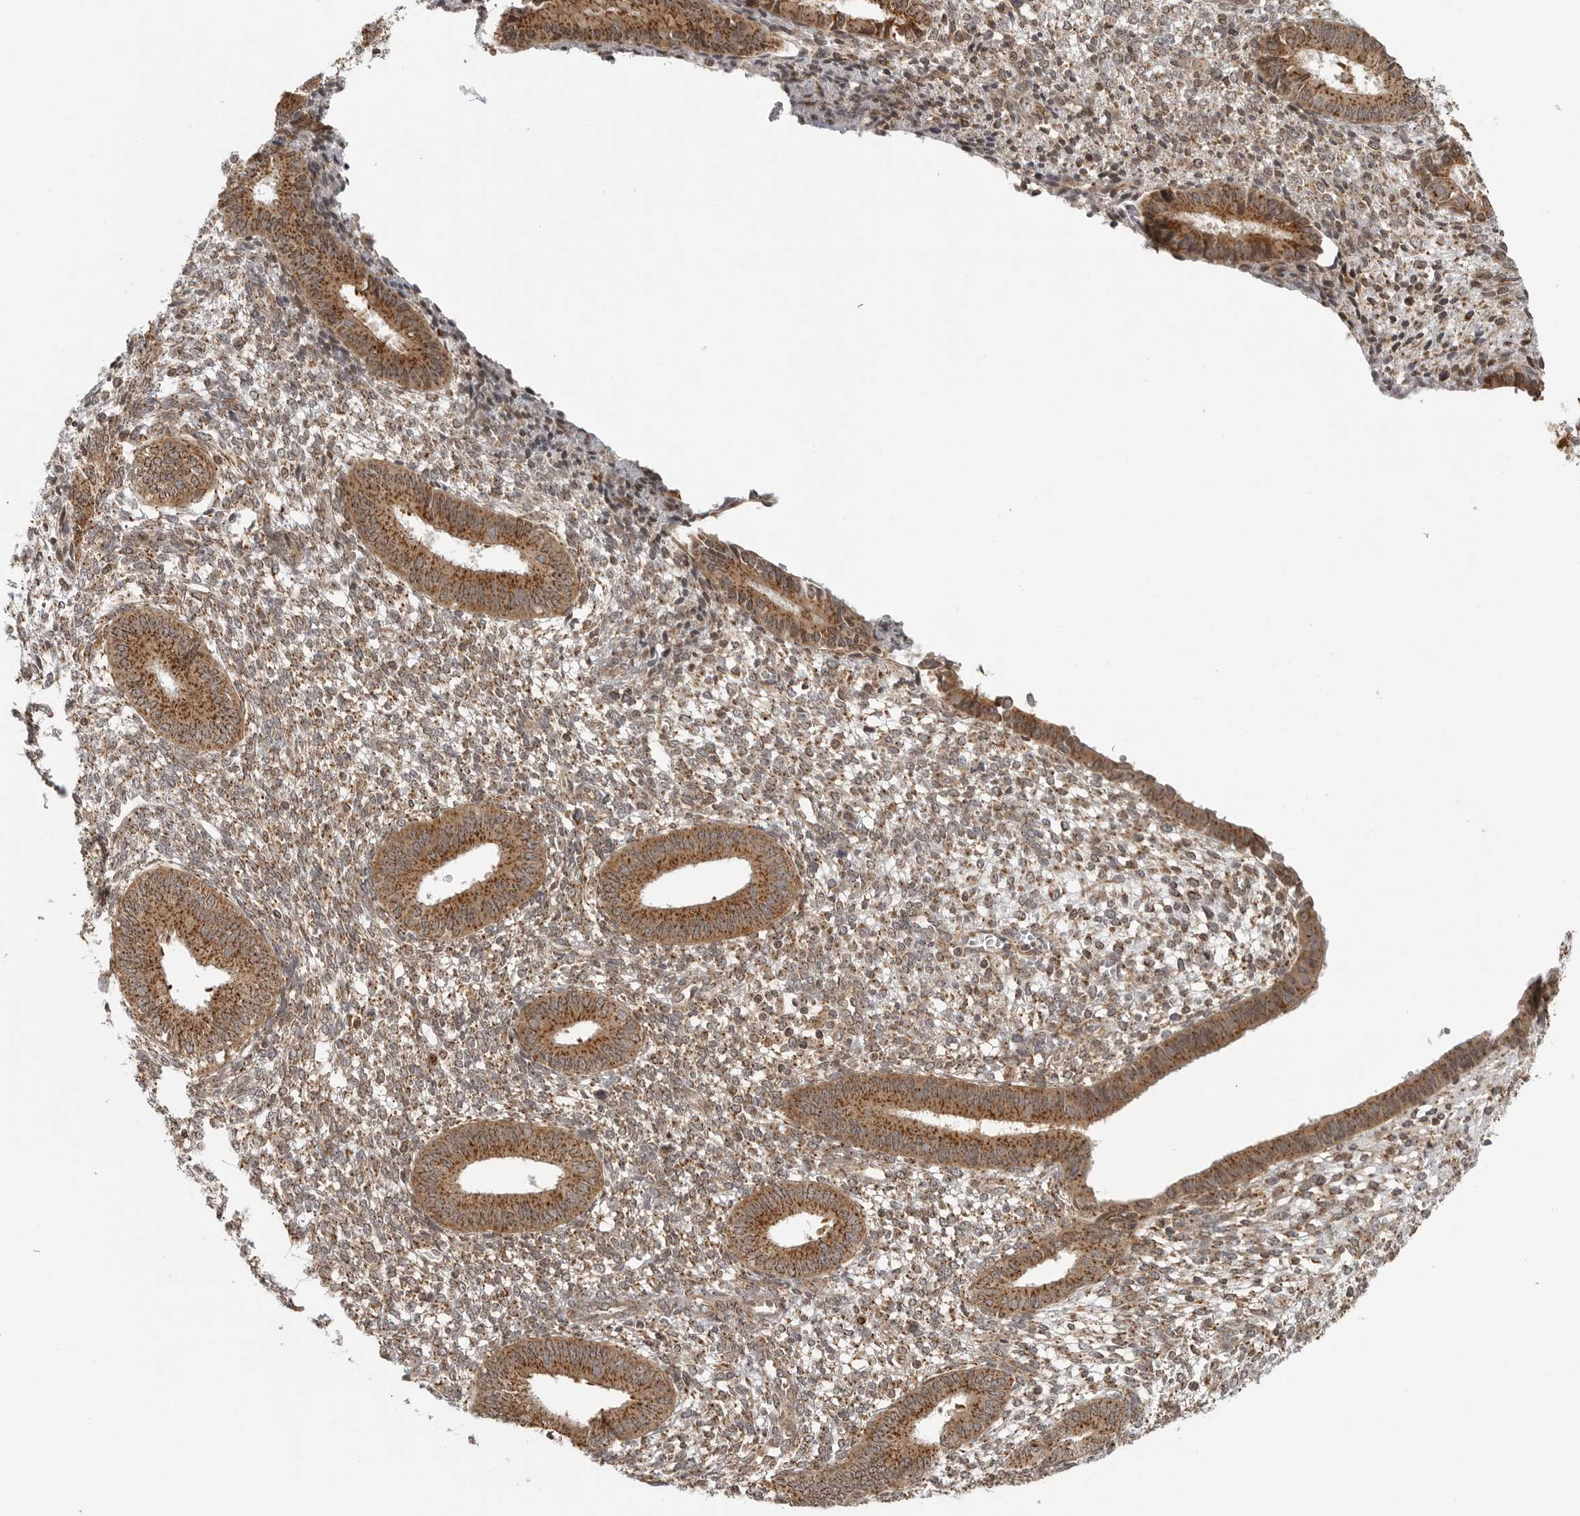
{"staining": {"intensity": "moderate", "quantity": "25%-75%", "location": "cytoplasmic/membranous"}, "tissue": "endometrium", "cell_type": "Cells in endometrial stroma", "image_type": "normal", "snomed": [{"axis": "morphology", "description": "Normal tissue, NOS"}, {"axis": "topography", "description": "Endometrium"}], "caption": "Cells in endometrial stroma display medium levels of moderate cytoplasmic/membranous positivity in approximately 25%-75% of cells in unremarkable endometrium. The staining was performed using DAB (3,3'-diaminobenzidine), with brown indicating positive protein expression. Nuclei are stained blue with hematoxylin.", "gene": "COPA", "patient": {"sex": "female", "age": 46}}